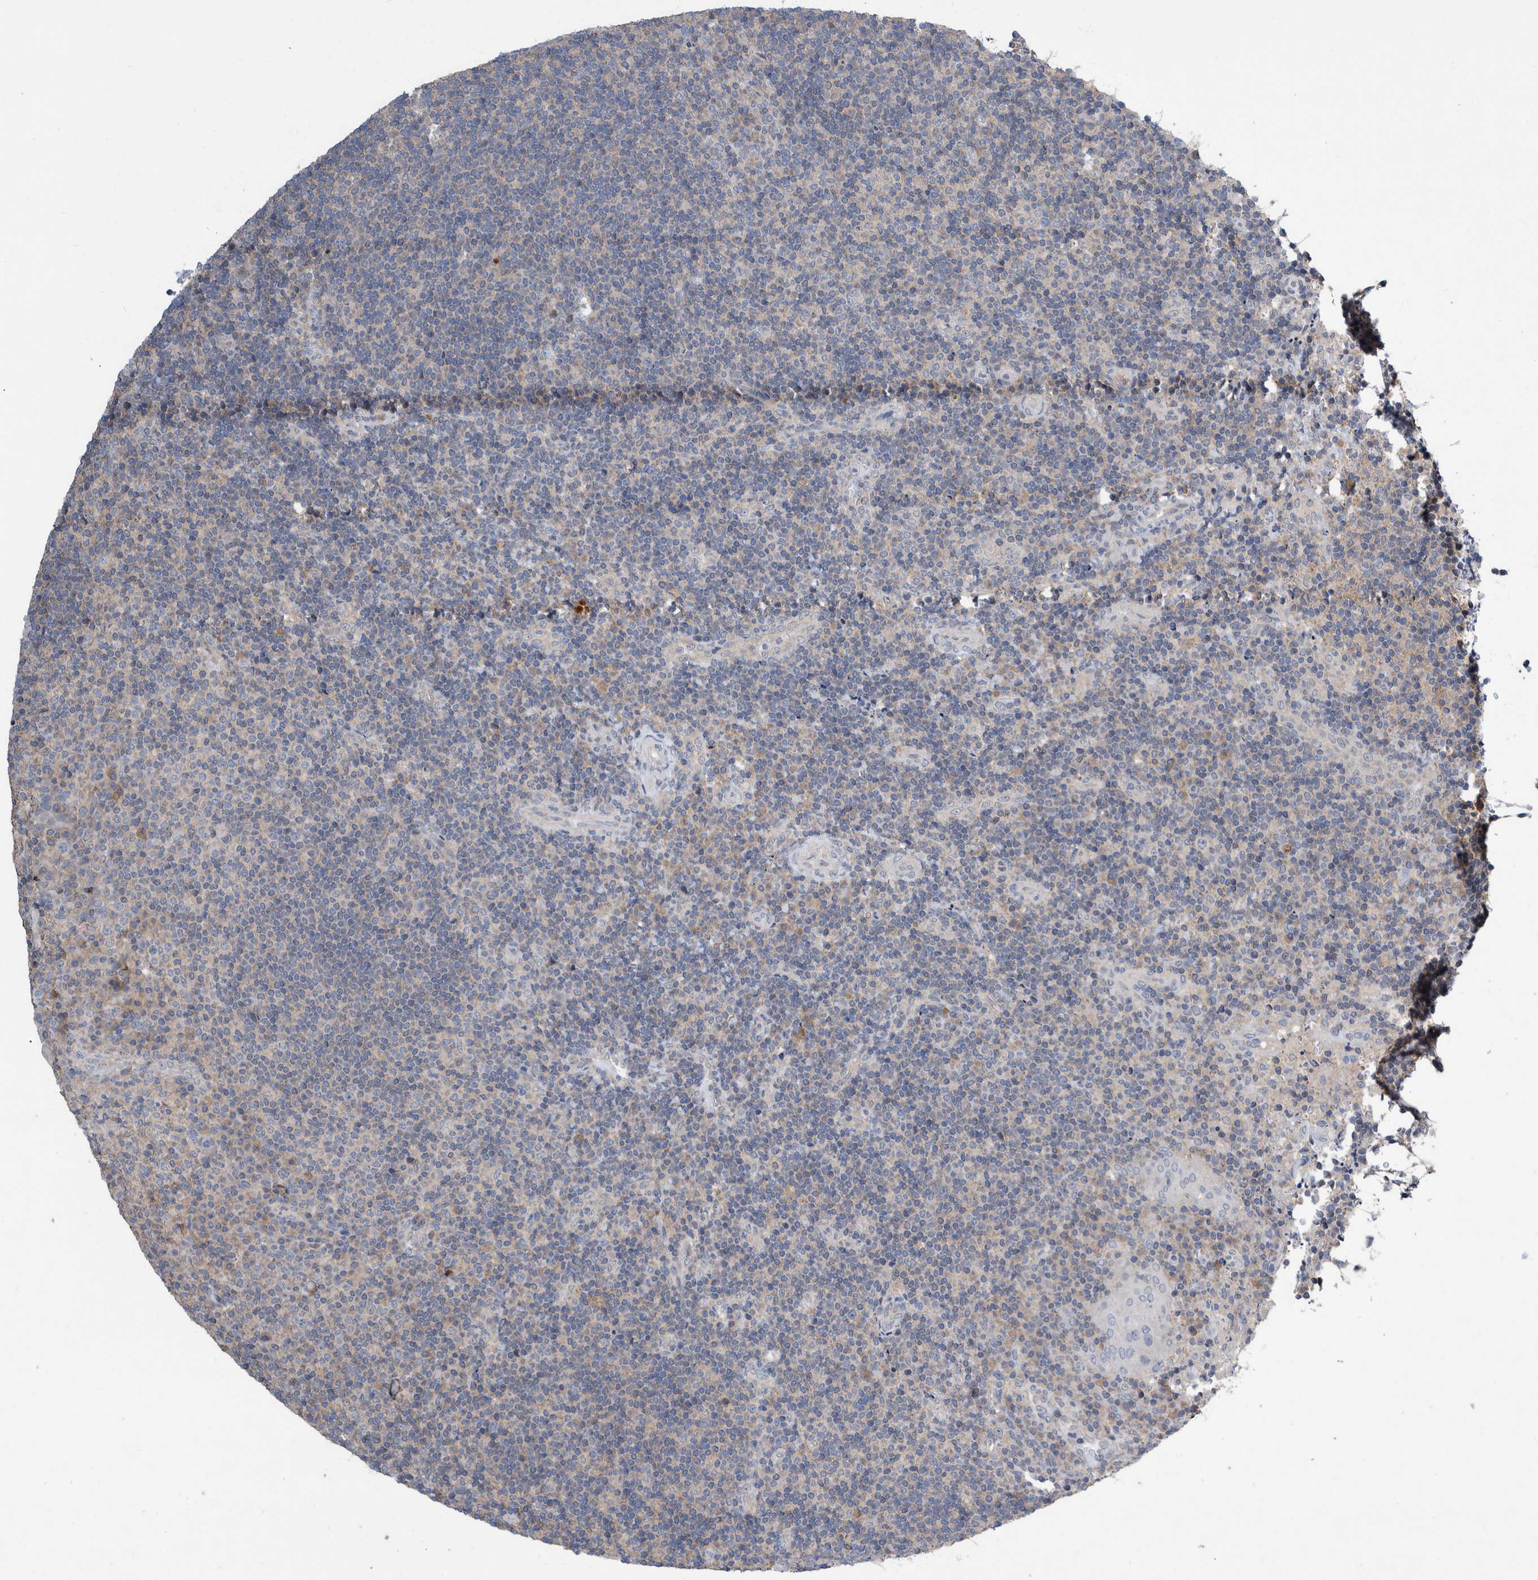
{"staining": {"intensity": "negative", "quantity": "none", "location": "none"}, "tissue": "lymphoma", "cell_type": "Tumor cells", "image_type": "cancer", "snomed": [{"axis": "morphology", "description": "Malignant lymphoma, non-Hodgkin's type, High grade"}, {"axis": "topography", "description": "Tonsil"}], "caption": "DAB immunohistochemical staining of human high-grade malignant lymphoma, non-Hodgkin's type exhibits no significant staining in tumor cells. (DAB (3,3'-diaminobenzidine) IHC visualized using brightfield microscopy, high magnification).", "gene": "PLPBP", "patient": {"sex": "female", "age": 36}}